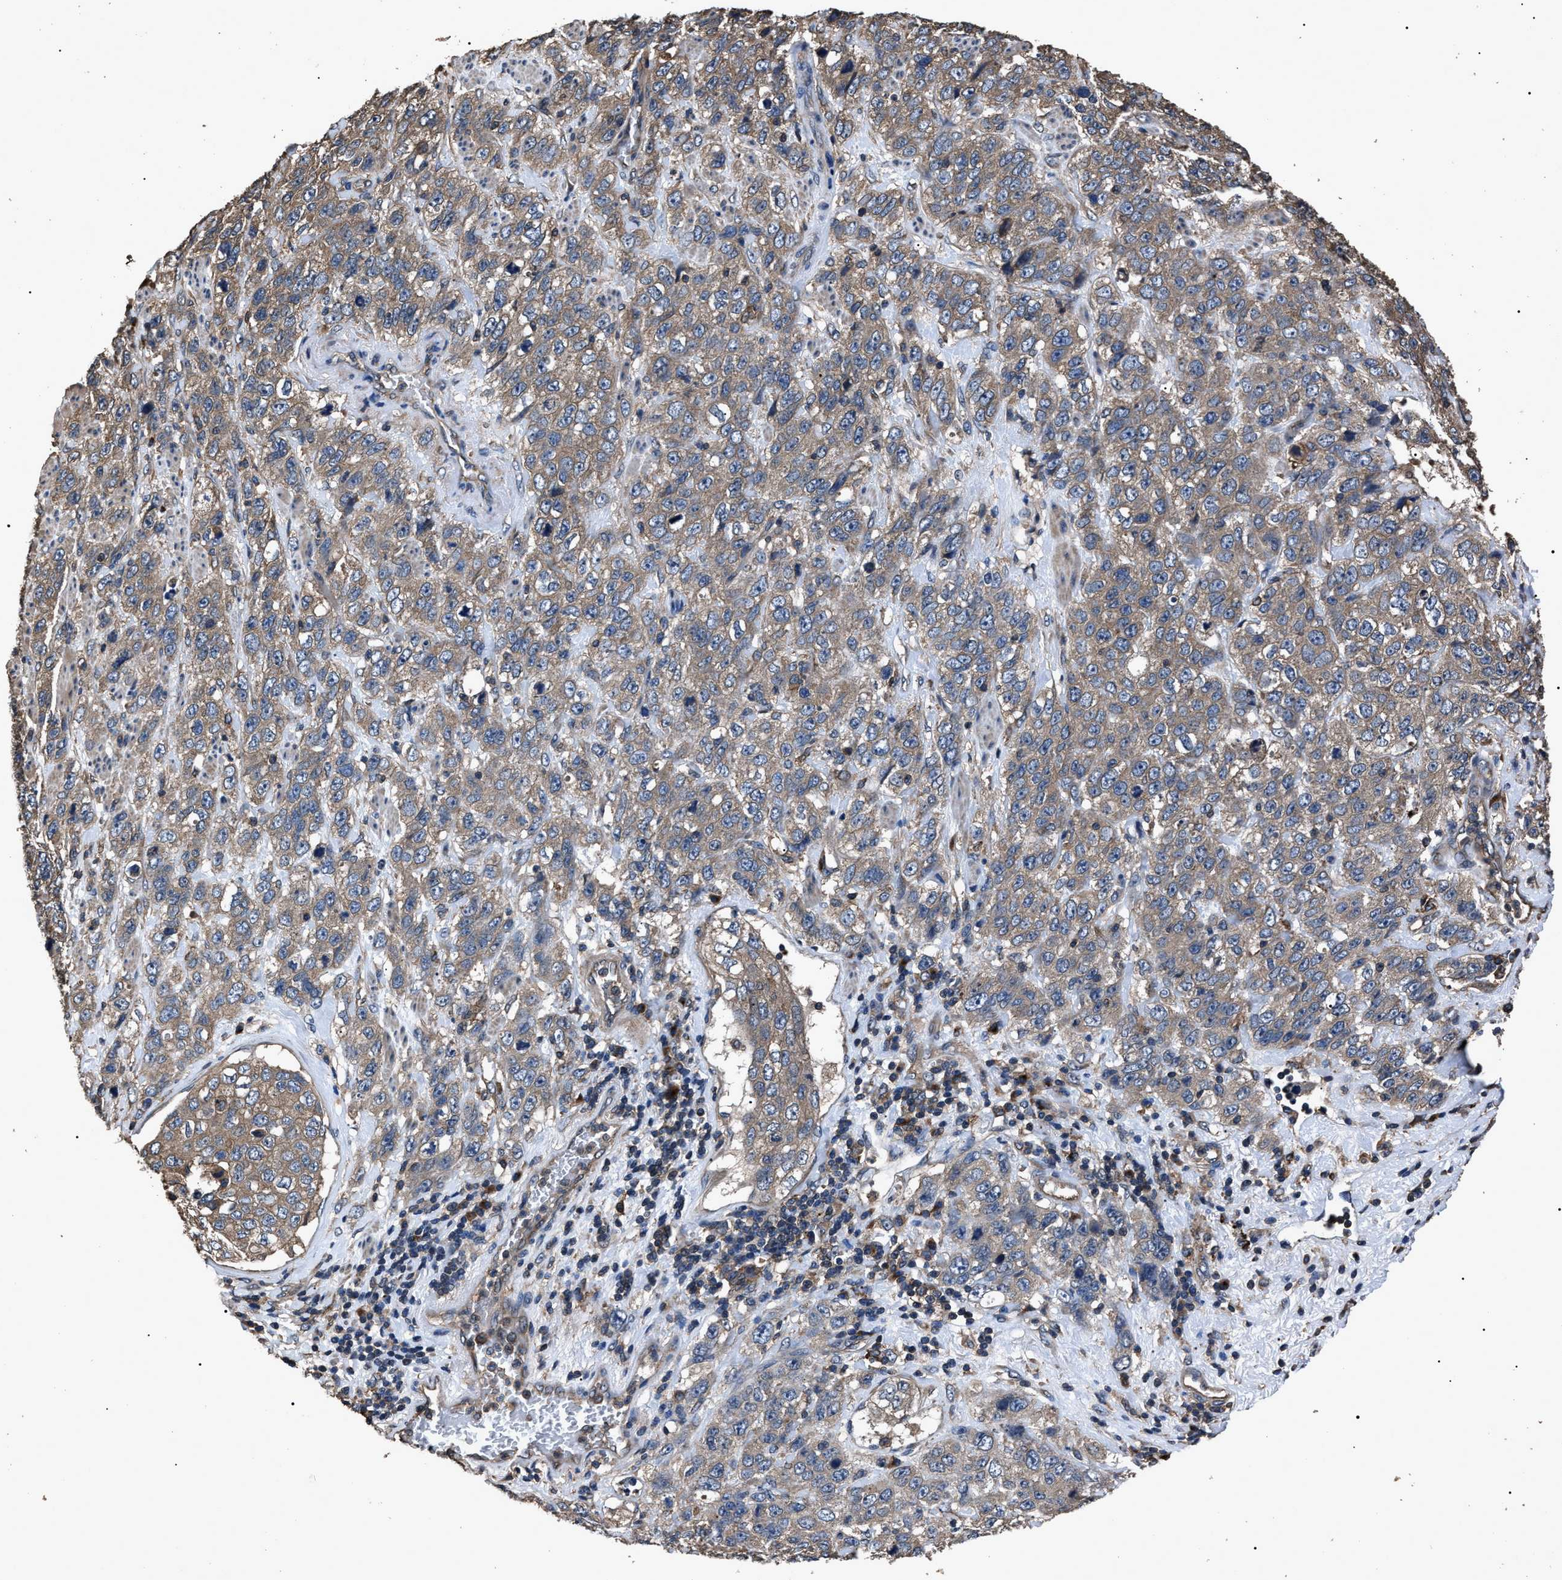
{"staining": {"intensity": "weak", "quantity": ">75%", "location": "cytoplasmic/membranous"}, "tissue": "stomach cancer", "cell_type": "Tumor cells", "image_type": "cancer", "snomed": [{"axis": "morphology", "description": "Adenocarcinoma, NOS"}, {"axis": "topography", "description": "Stomach"}], "caption": "Immunohistochemistry (IHC) histopathology image of neoplastic tissue: adenocarcinoma (stomach) stained using IHC reveals low levels of weak protein expression localized specifically in the cytoplasmic/membranous of tumor cells, appearing as a cytoplasmic/membranous brown color.", "gene": "RNF216", "patient": {"sex": "male", "age": 48}}